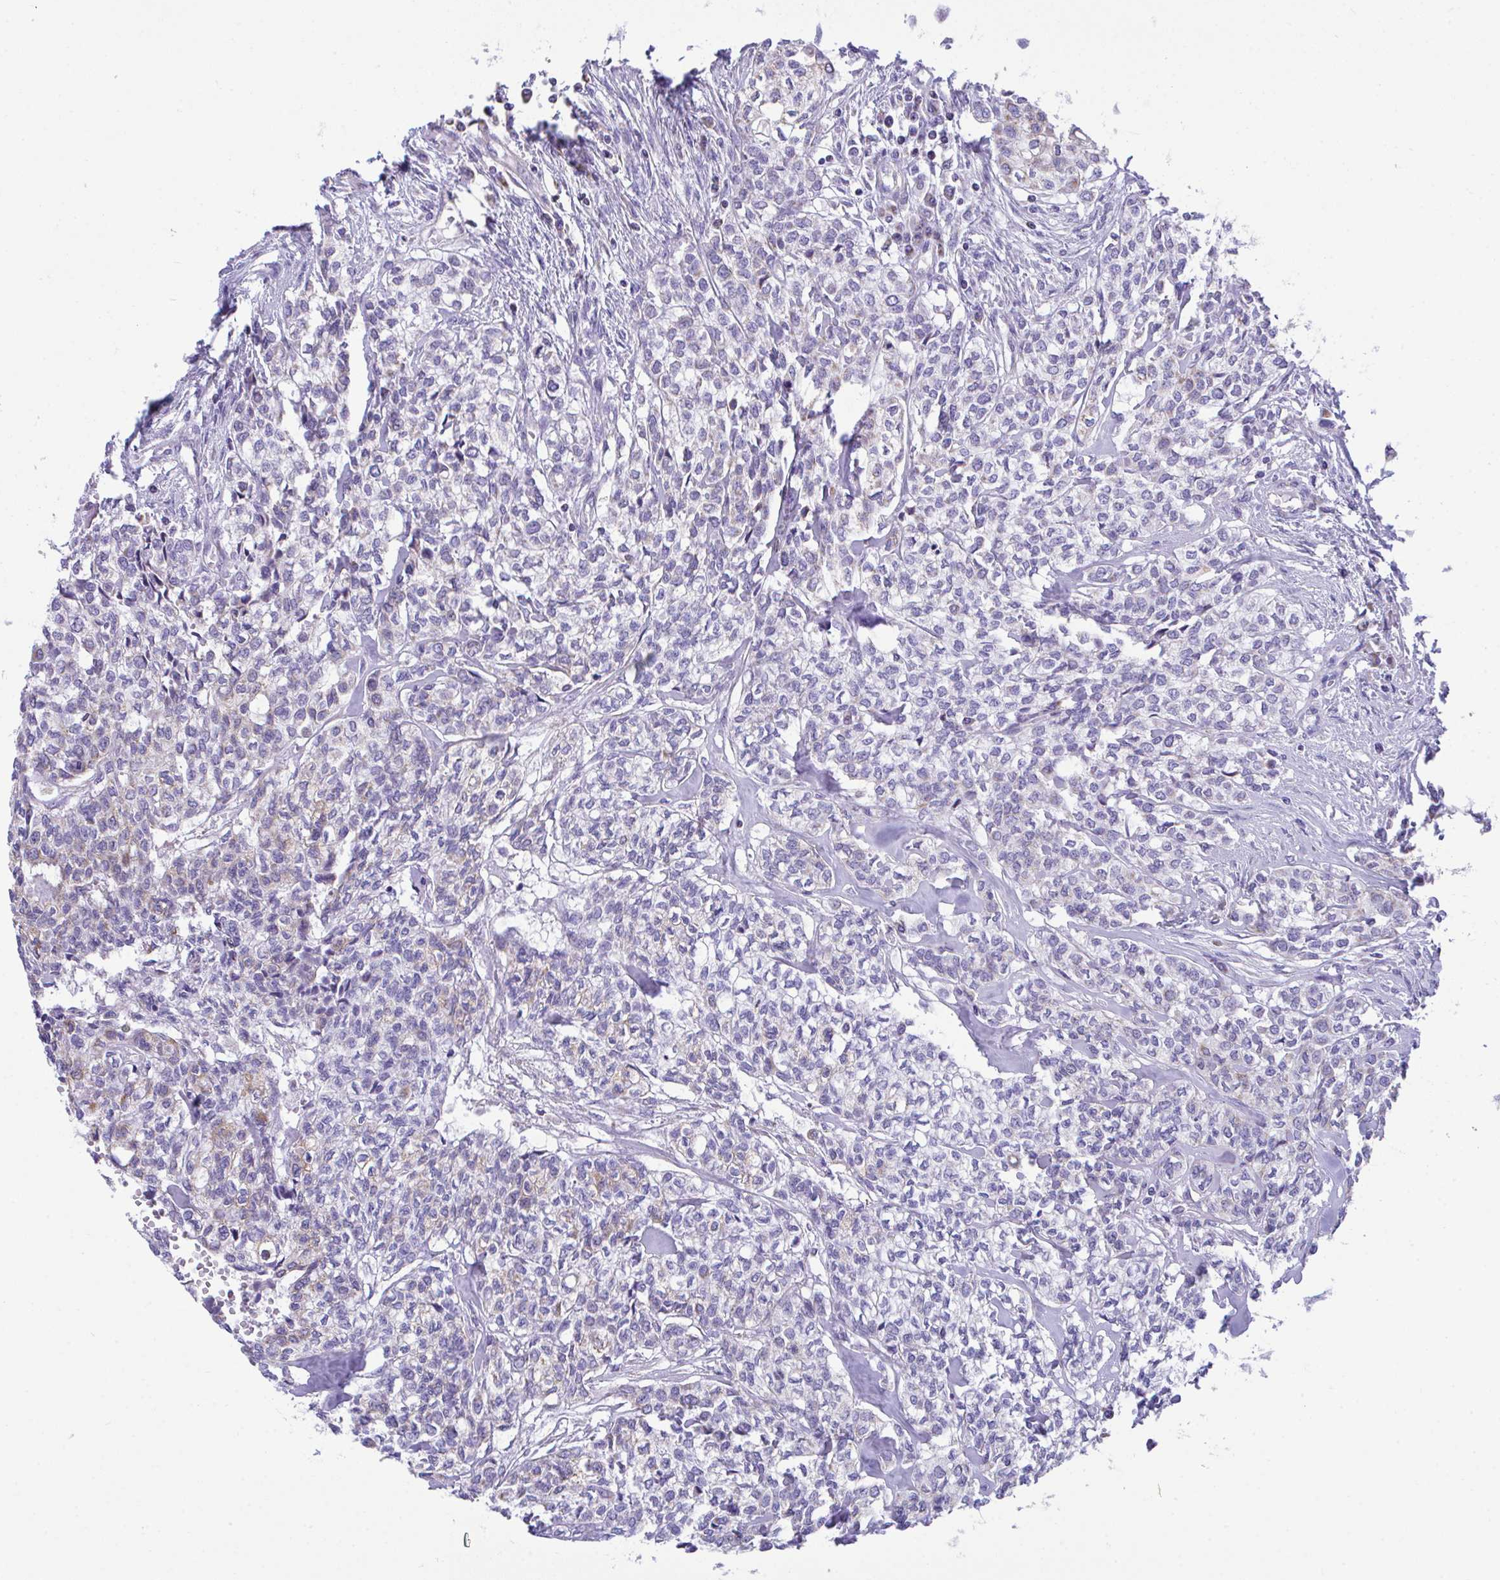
{"staining": {"intensity": "weak", "quantity": "<25%", "location": "cytoplasmic/membranous"}, "tissue": "head and neck cancer", "cell_type": "Tumor cells", "image_type": "cancer", "snomed": [{"axis": "morphology", "description": "Adenocarcinoma, NOS"}, {"axis": "topography", "description": "Head-Neck"}], "caption": "The photomicrograph shows no significant staining in tumor cells of head and neck adenocarcinoma.", "gene": "NLRP8", "patient": {"sex": "male", "age": 81}}